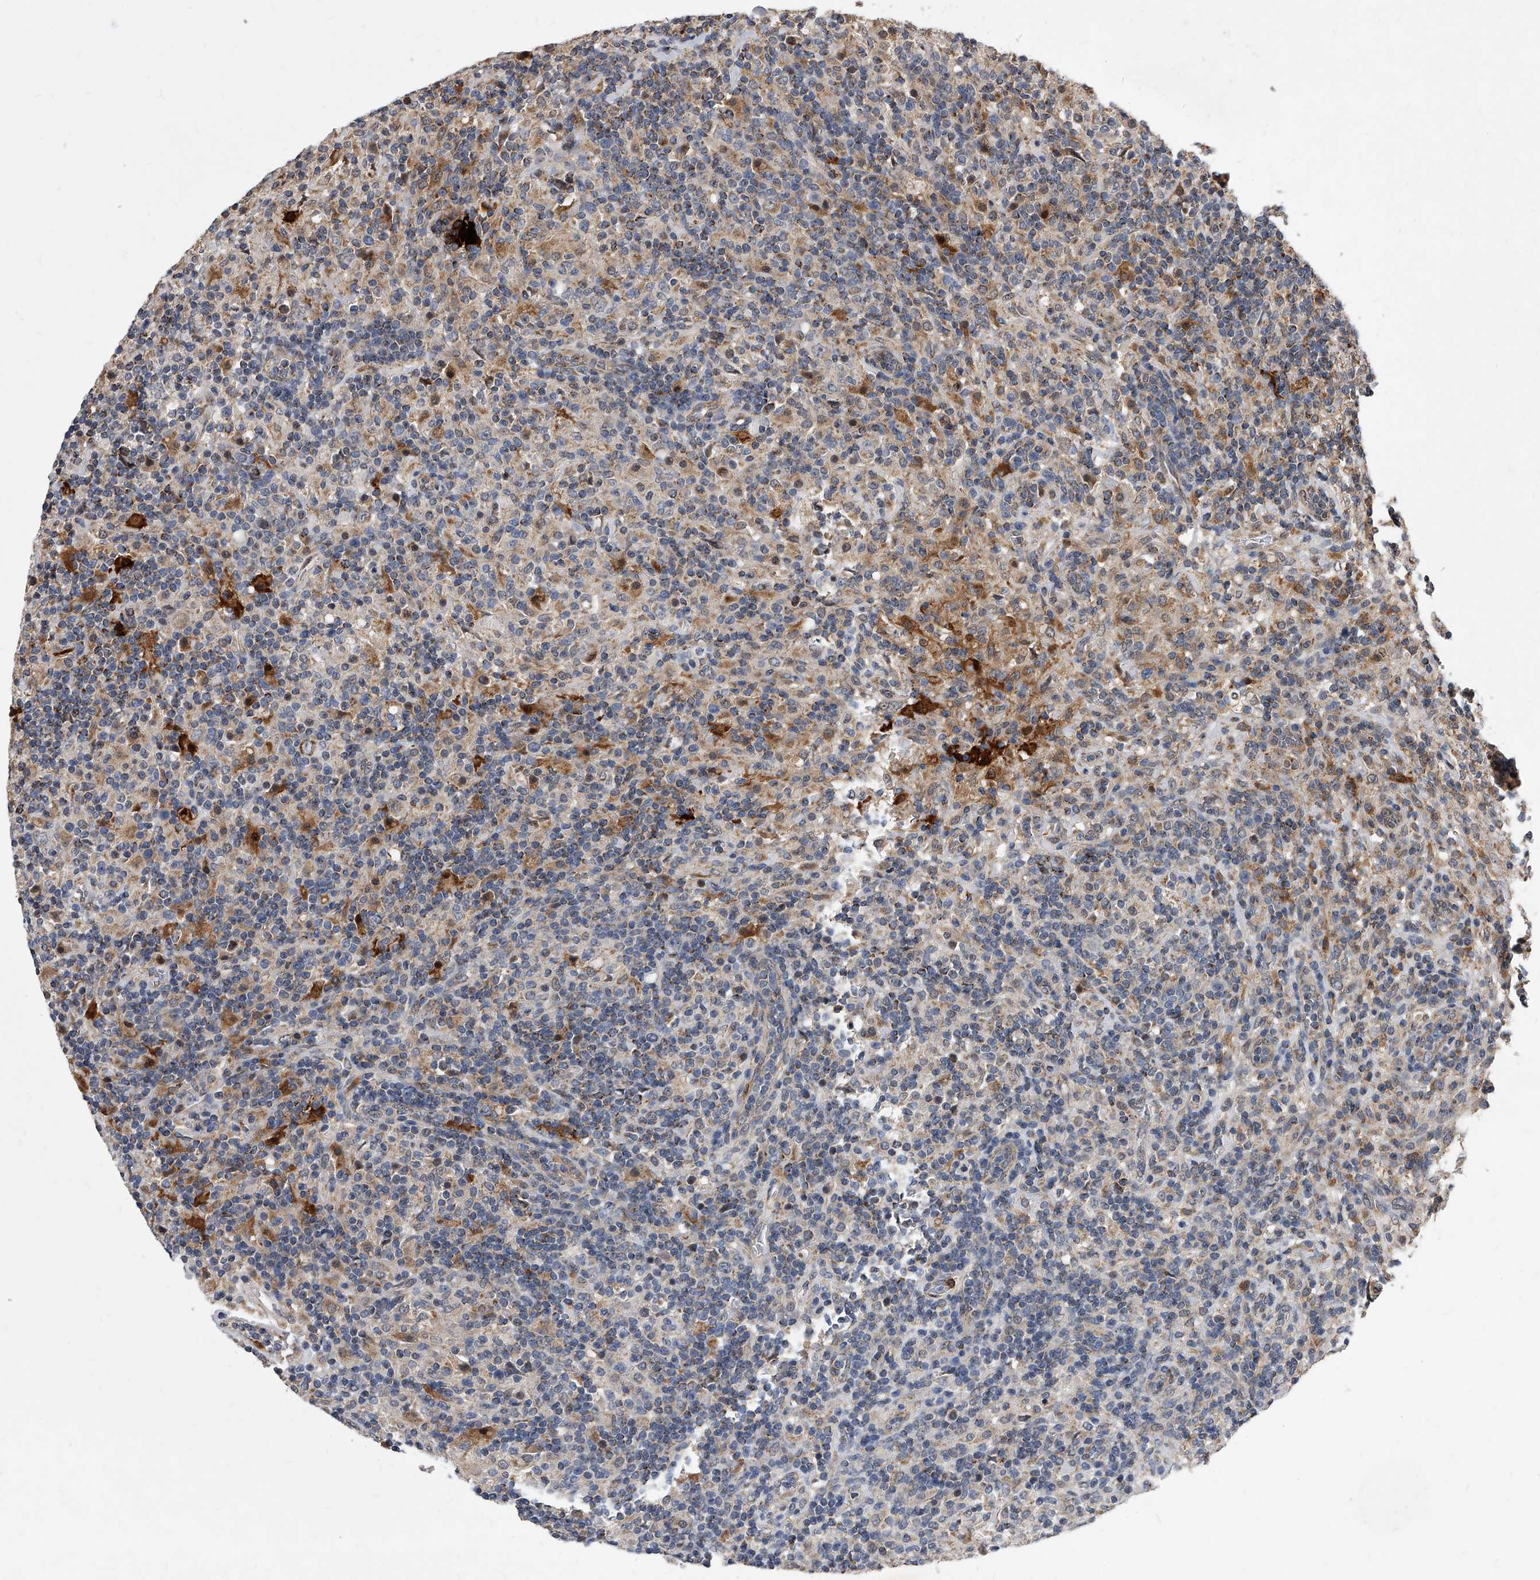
{"staining": {"intensity": "moderate", "quantity": "25%-75%", "location": "cytoplasmic/membranous"}, "tissue": "lymphoma", "cell_type": "Tumor cells", "image_type": "cancer", "snomed": [{"axis": "morphology", "description": "Hodgkin's disease, NOS"}, {"axis": "topography", "description": "Lymph node"}], "caption": "Brown immunohistochemical staining in Hodgkin's disease demonstrates moderate cytoplasmic/membranous staining in approximately 25%-75% of tumor cells.", "gene": "SOBP", "patient": {"sex": "male", "age": 70}}